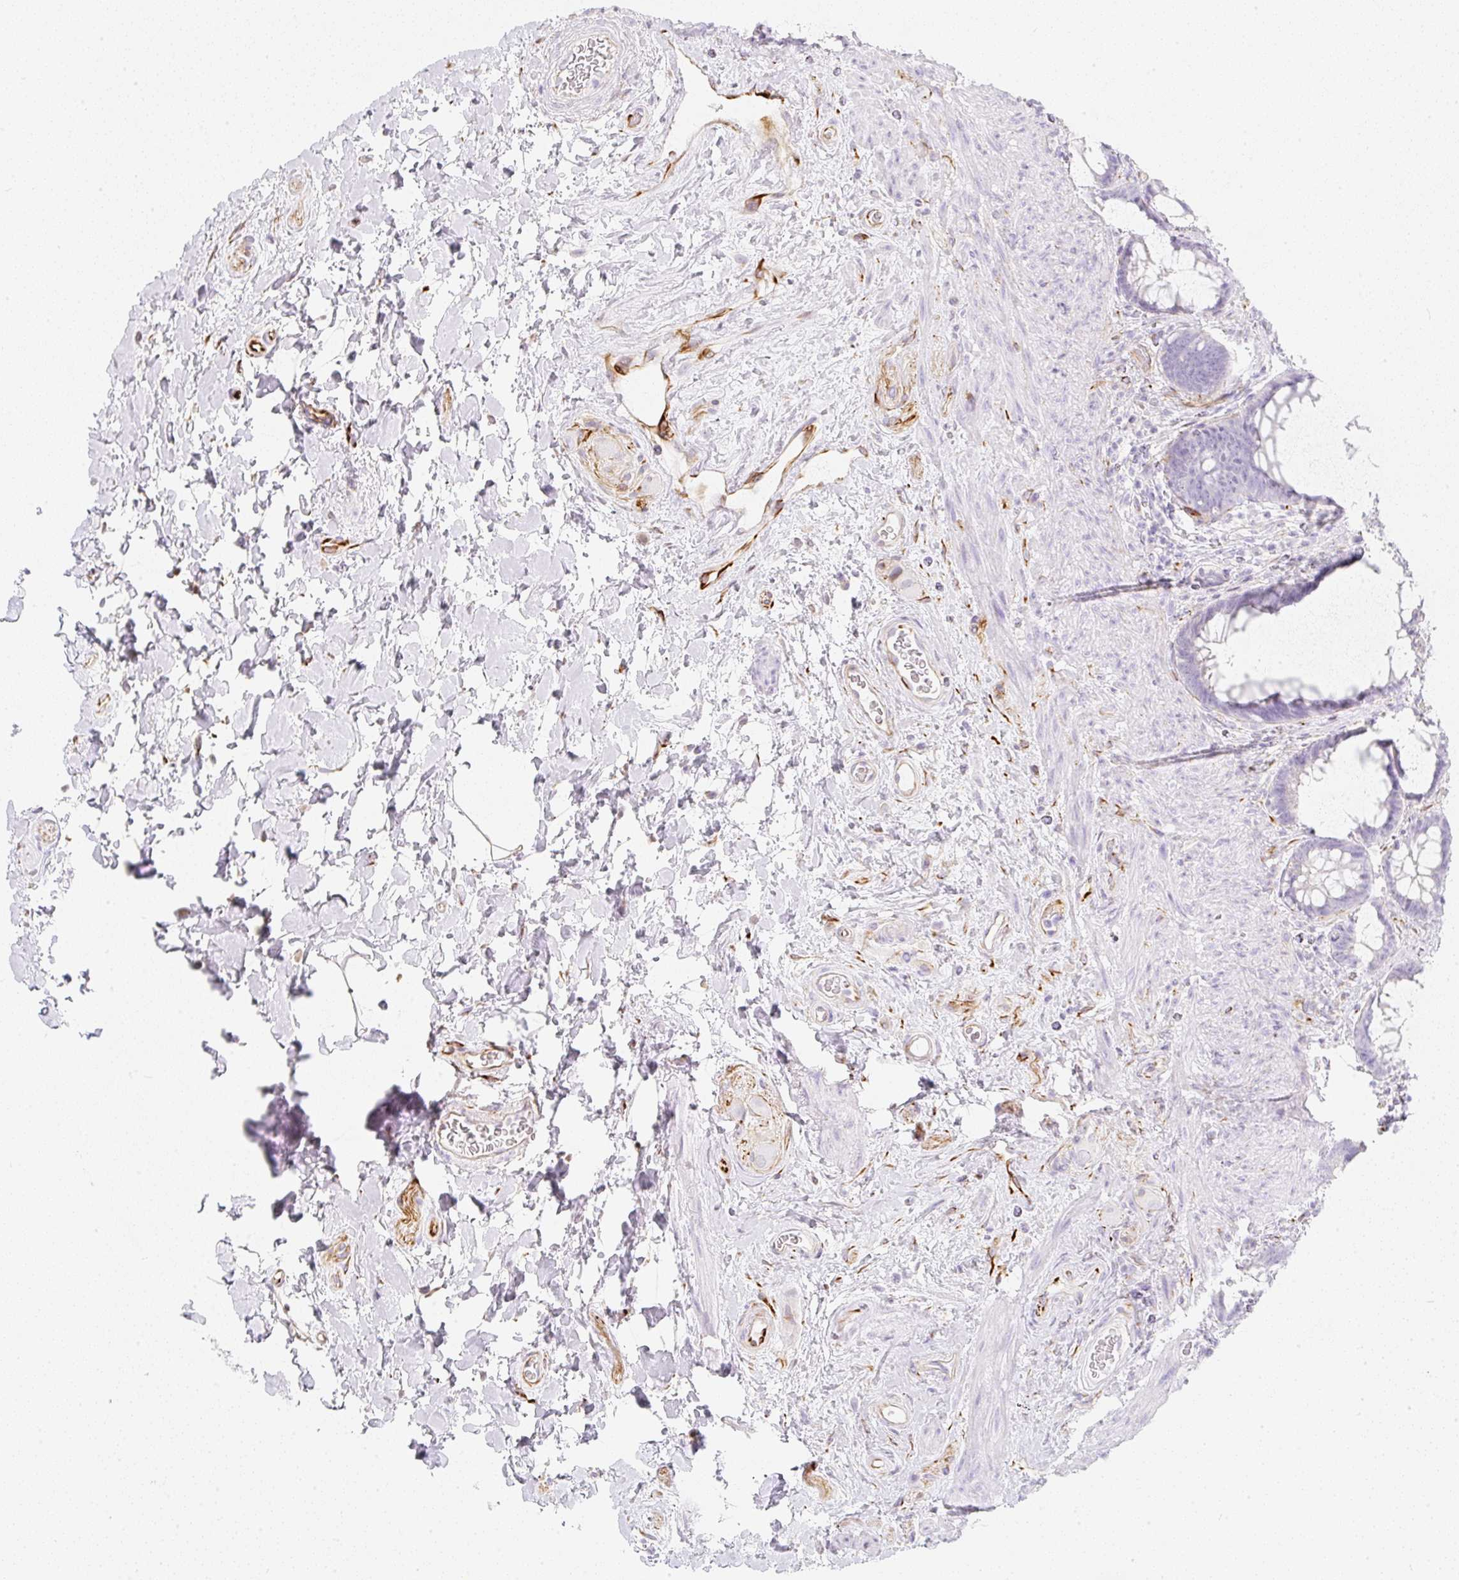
{"staining": {"intensity": "negative", "quantity": "none", "location": "none"}, "tissue": "rectum", "cell_type": "Glandular cells", "image_type": "normal", "snomed": [{"axis": "morphology", "description": "Normal tissue, NOS"}, {"axis": "topography", "description": "Rectum"}], "caption": "The micrograph shows no significant expression in glandular cells of rectum.", "gene": "ZNF689", "patient": {"sex": "male", "age": 53}}